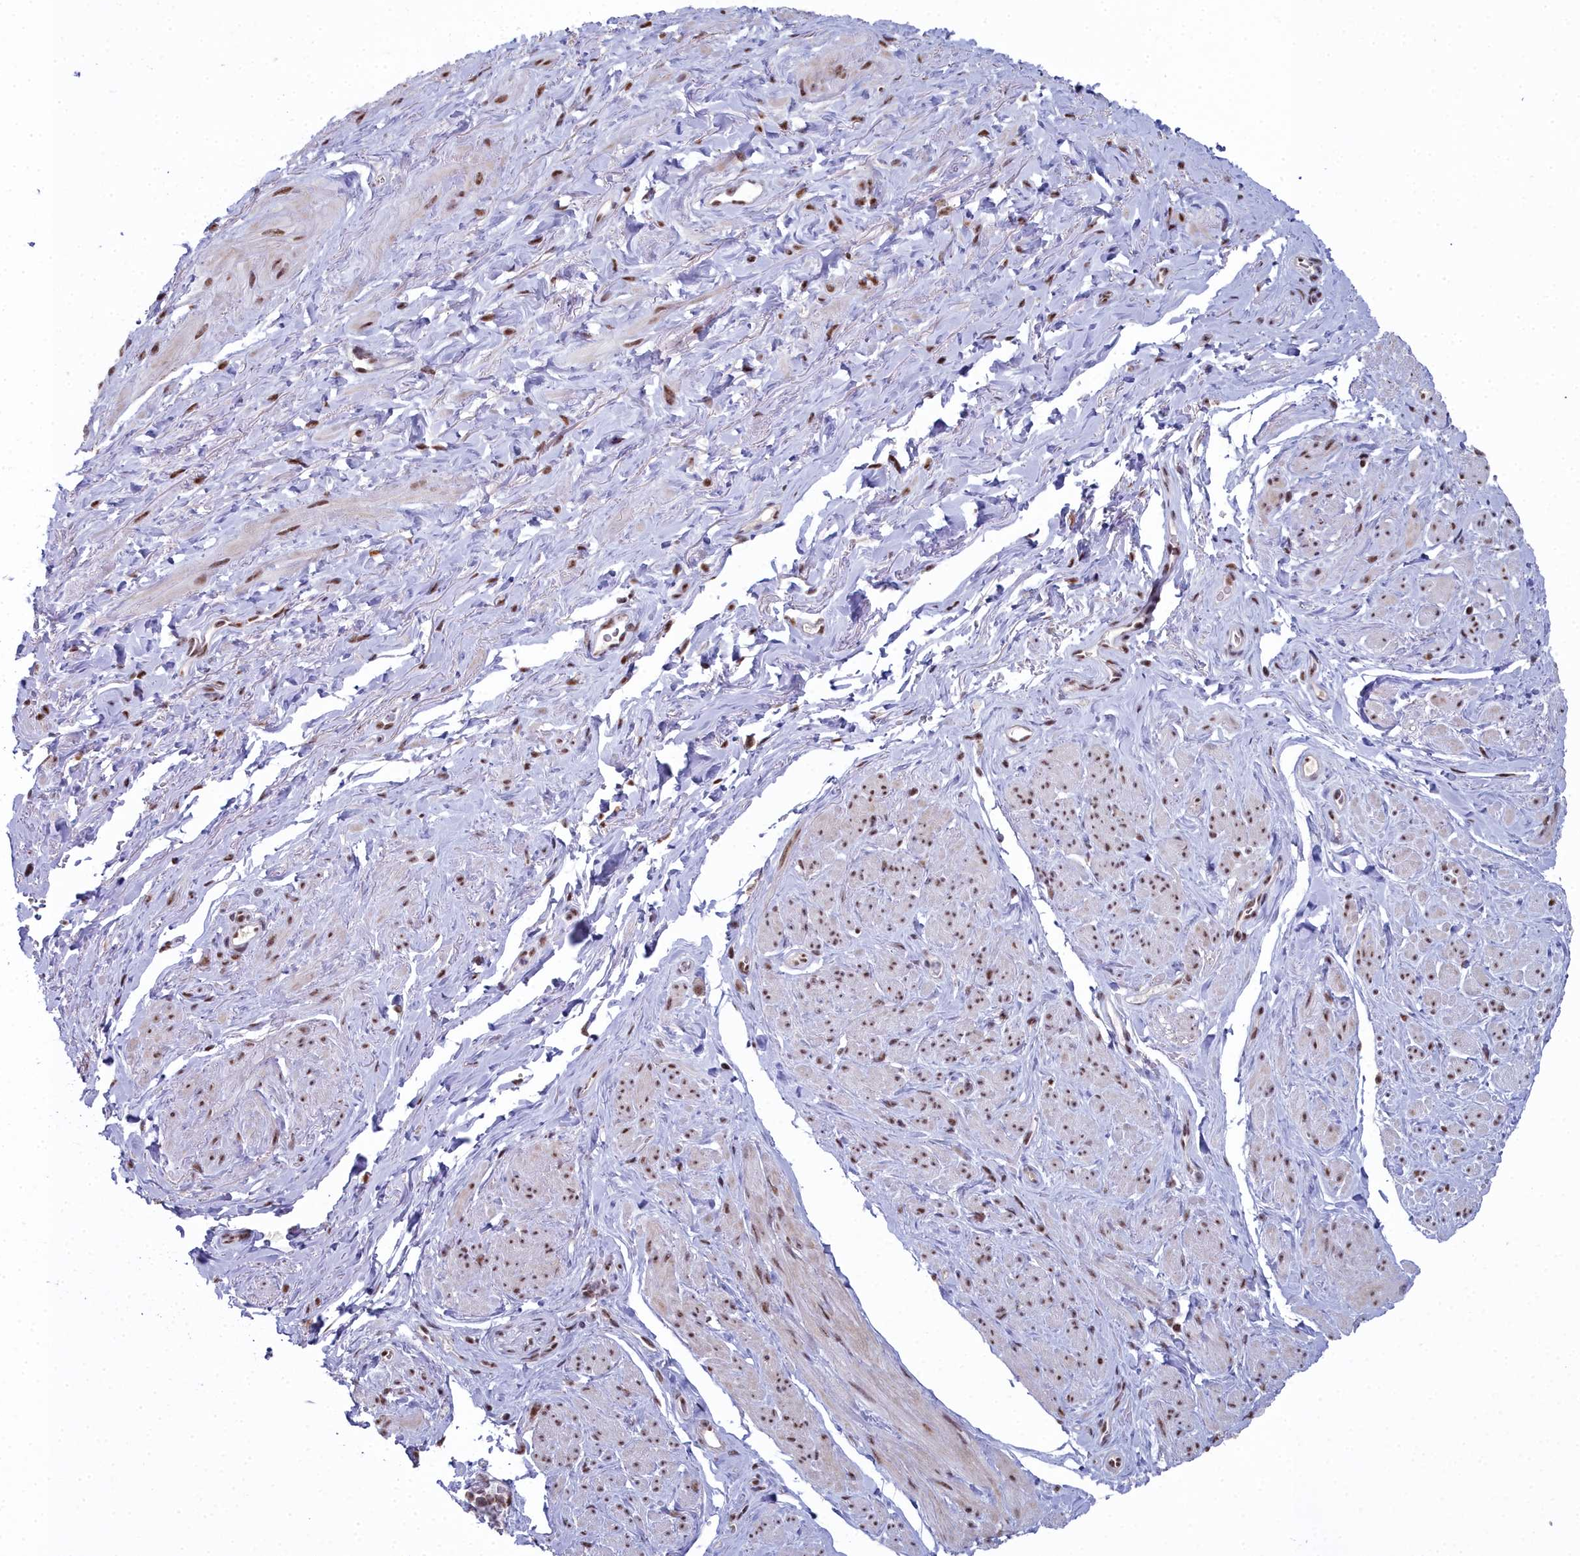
{"staining": {"intensity": "moderate", "quantity": ">75%", "location": "nuclear"}, "tissue": "smooth muscle", "cell_type": "Smooth muscle cells", "image_type": "normal", "snomed": [{"axis": "morphology", "description": "Normal tissue, NOS"}, {"axis": "topography", "description": "Smooth muscle"}, {"axis": "topography", "description": "Peripheral nerve tissue"}], "caption": "Immunohistochemistry (IHC) histopathology image of unremarkable smooth muscle stained for a protein (brown), which demonstrates medium levels of moderate nuclear expression in about >75% of smooth muscle cells.", "gene": "SF3B3", "patient": {"sex": "male", "age": 69}}